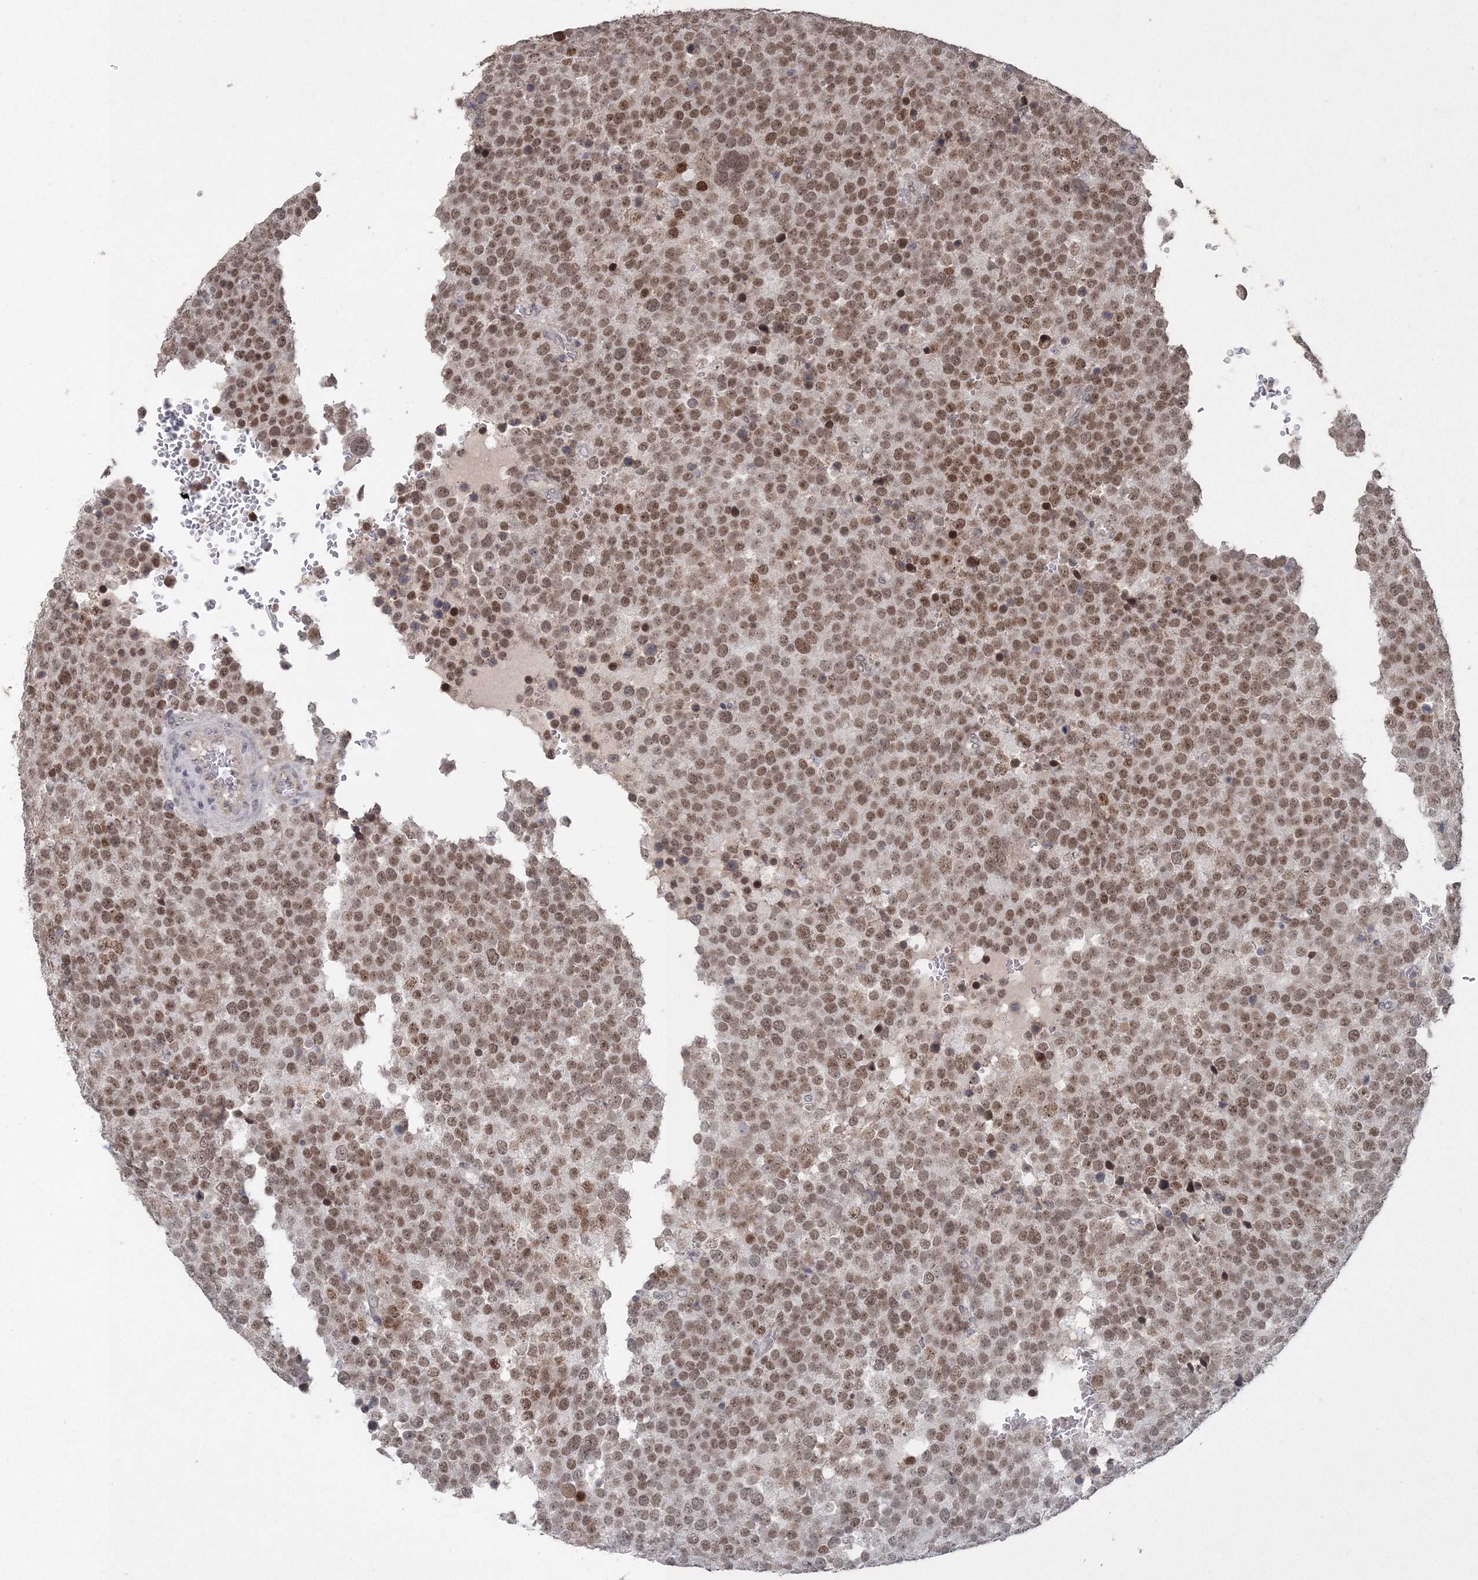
{"staining": {"intensity": "moderate", "quantity": ">75%", "location": "nuclear"}, "tissue": "testis cancer", "cell_type": "Tumor cells", "image_type": "cancer", "snomed": [{"axis": "morphology", "description": "Seminoma, NOS"}, {"axis": "topography", "description": "Testis"}], "caption": "Protein expression analysis of testis cancer (seminoma) displays moderate nuclear positivity in about >75% of tumor cells.", "gene": "UIMC1", "patient": {"sex": "male", "age": 71}}